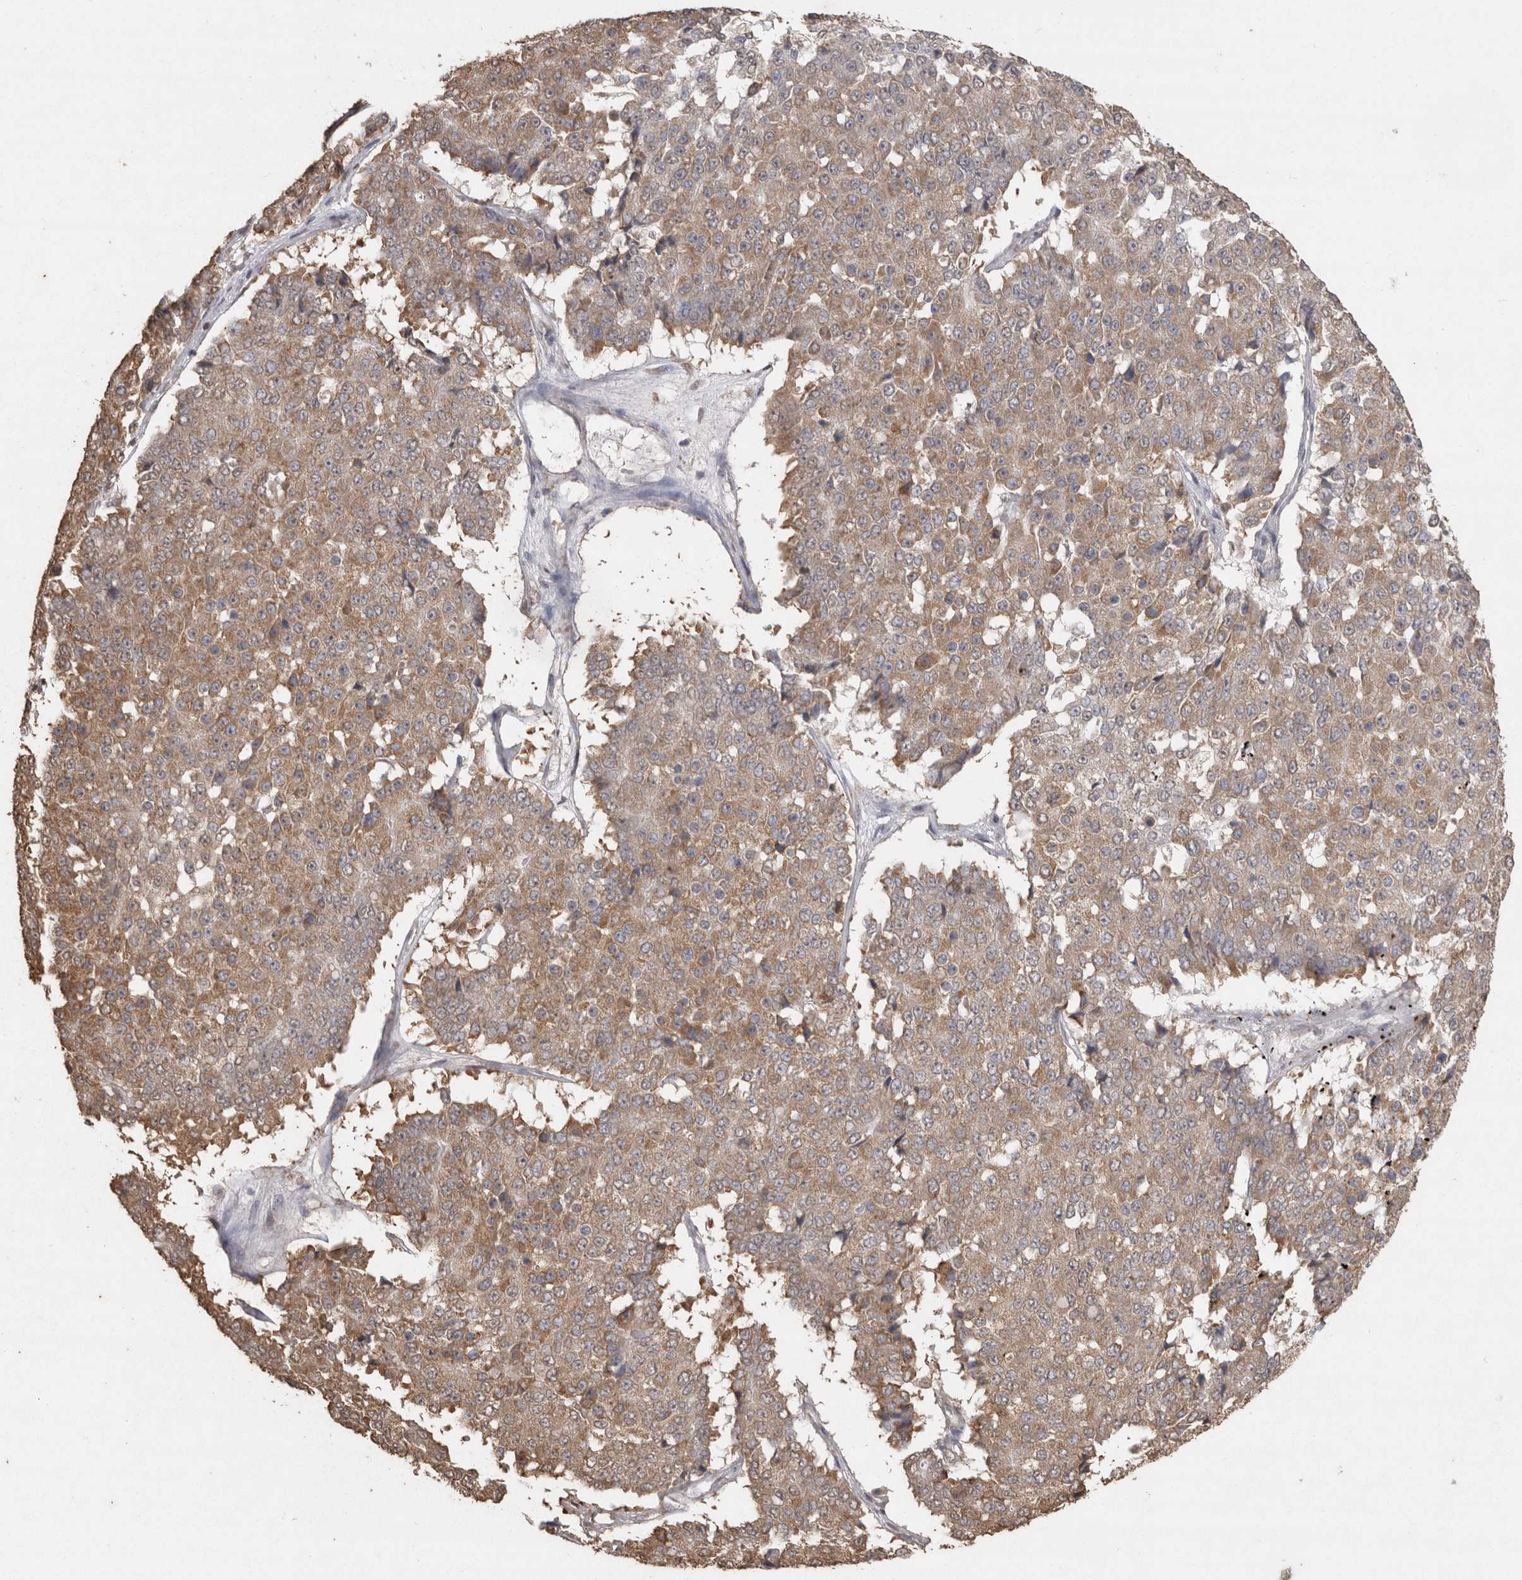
{"staining": {"intensity": "moderate", "quantity": ">75%", "location": "cytoplasmic/membranous"}, "tissue": "pancreatic cancer", "cell_type": "Tumor cells", "image_type": "cancer", "snomed": [{"axis": "morphology", "description": "Adenocarcinoma, NOS"}, {"axis": "topography", "description": "Pancreas"}], "caption": "Immunohistochemistry staining of pancreatic adenocarcinoma, which exhibits medium levels of moderate cytoplasmic/membranous staining in approximately >75% of tumor cells indicating moderate cytoplasmic/membranous protein expression. The staining was performed using DAB (brown) for protein detection and nuclei were counterstained in hematoxylin (blue).", "gene": "CRELD2", "patient": {"sex": "male", "age": 50}}